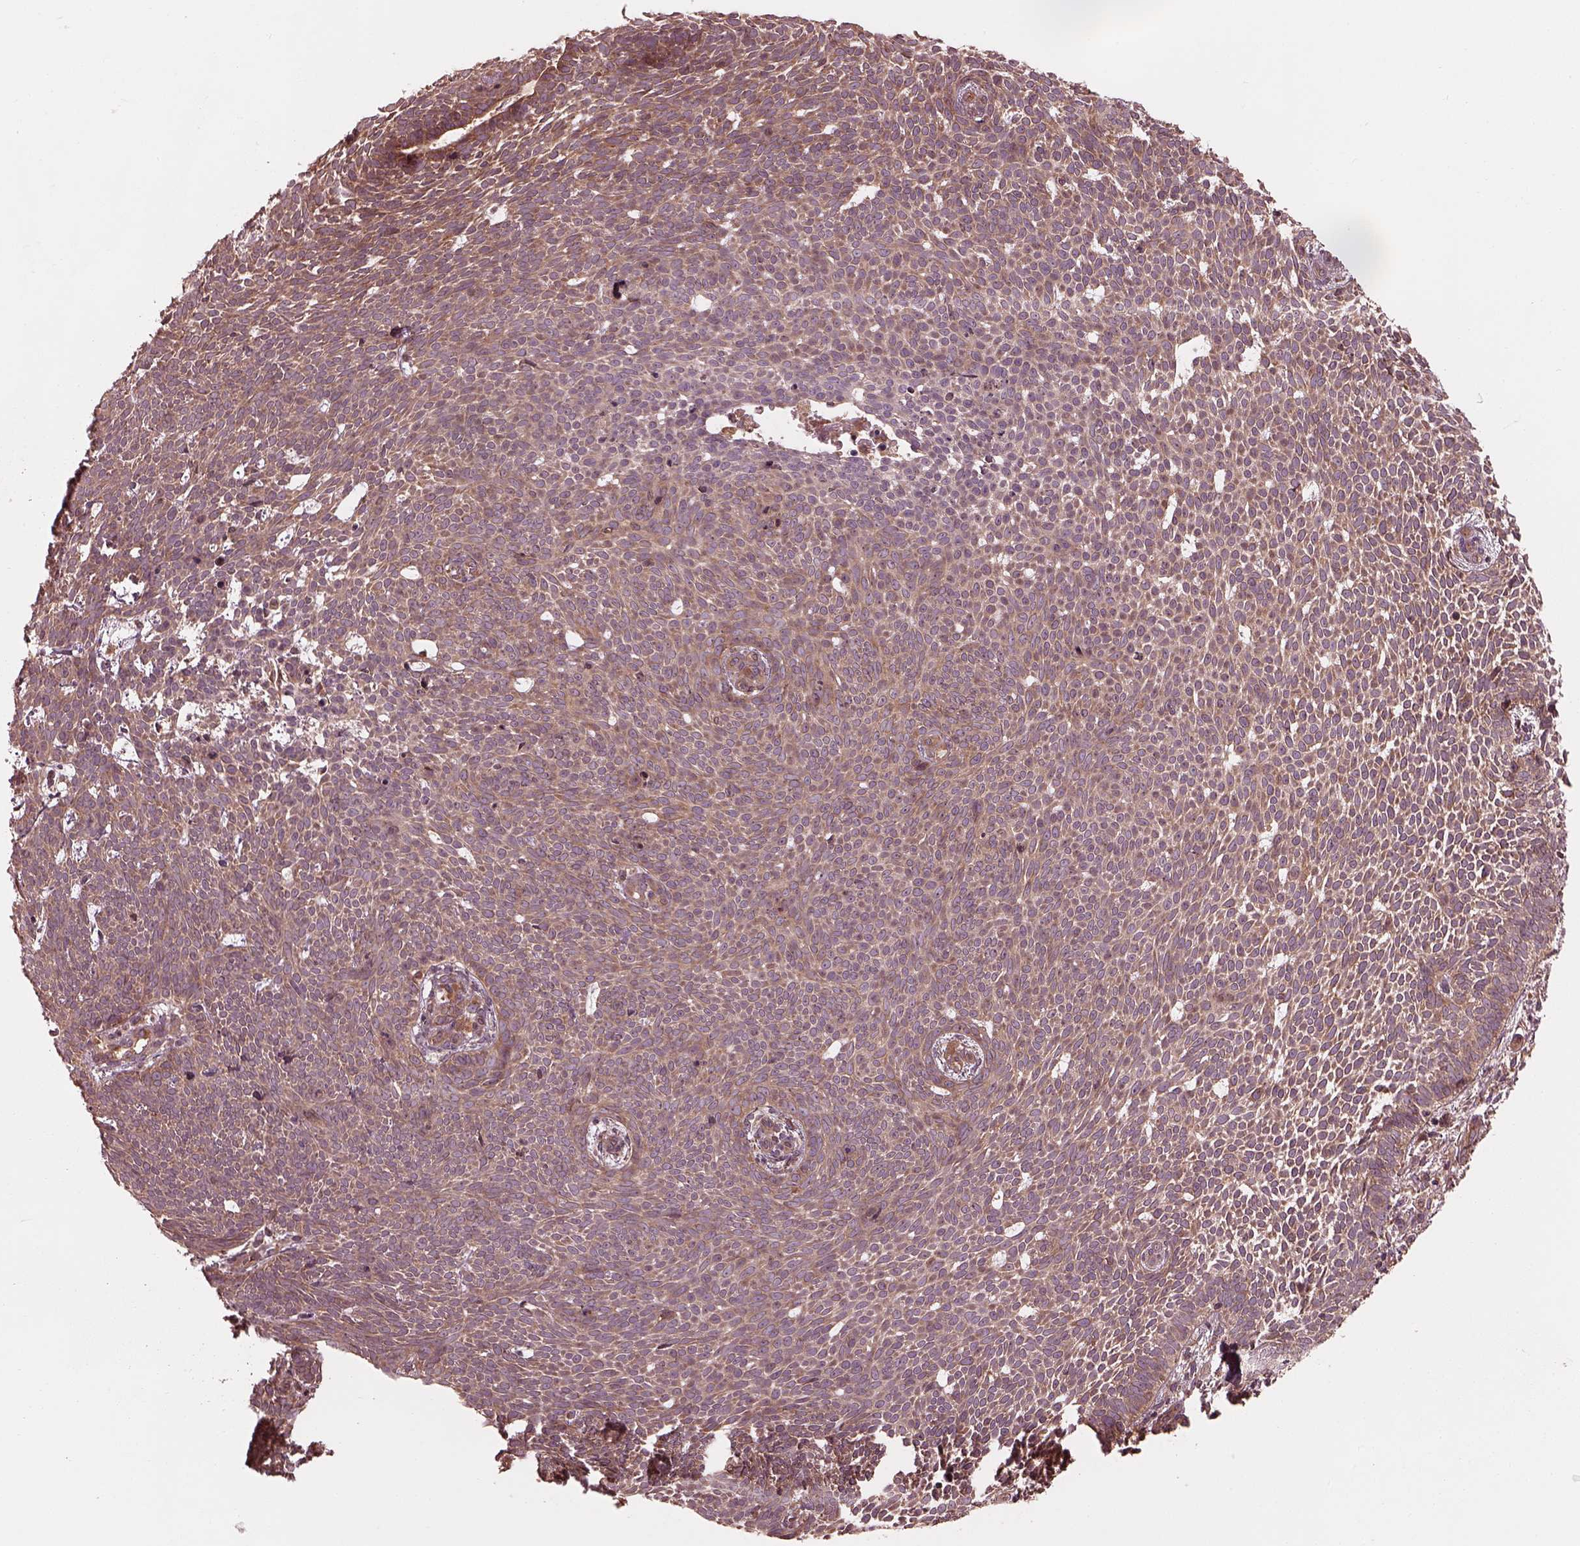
{"staining": {"intensity": "moderate", "quantity": "25%-75%", "location": "cytoplasmic/membranous"}, "tissue": "skin cancer", "cell_type": "Tumor cells", "image_type": "cancer", "snomed": [{"axis": "morphology", "description": "Basal cell carcinoma"}, {"axis": "topography", "description": "Skin"}], "caption": "Skin cancer stained with a protein marker shows moderate staining in tumor cells.", "gene": "PIK3R2", "patient": {"sex": "male", "age": 59}}